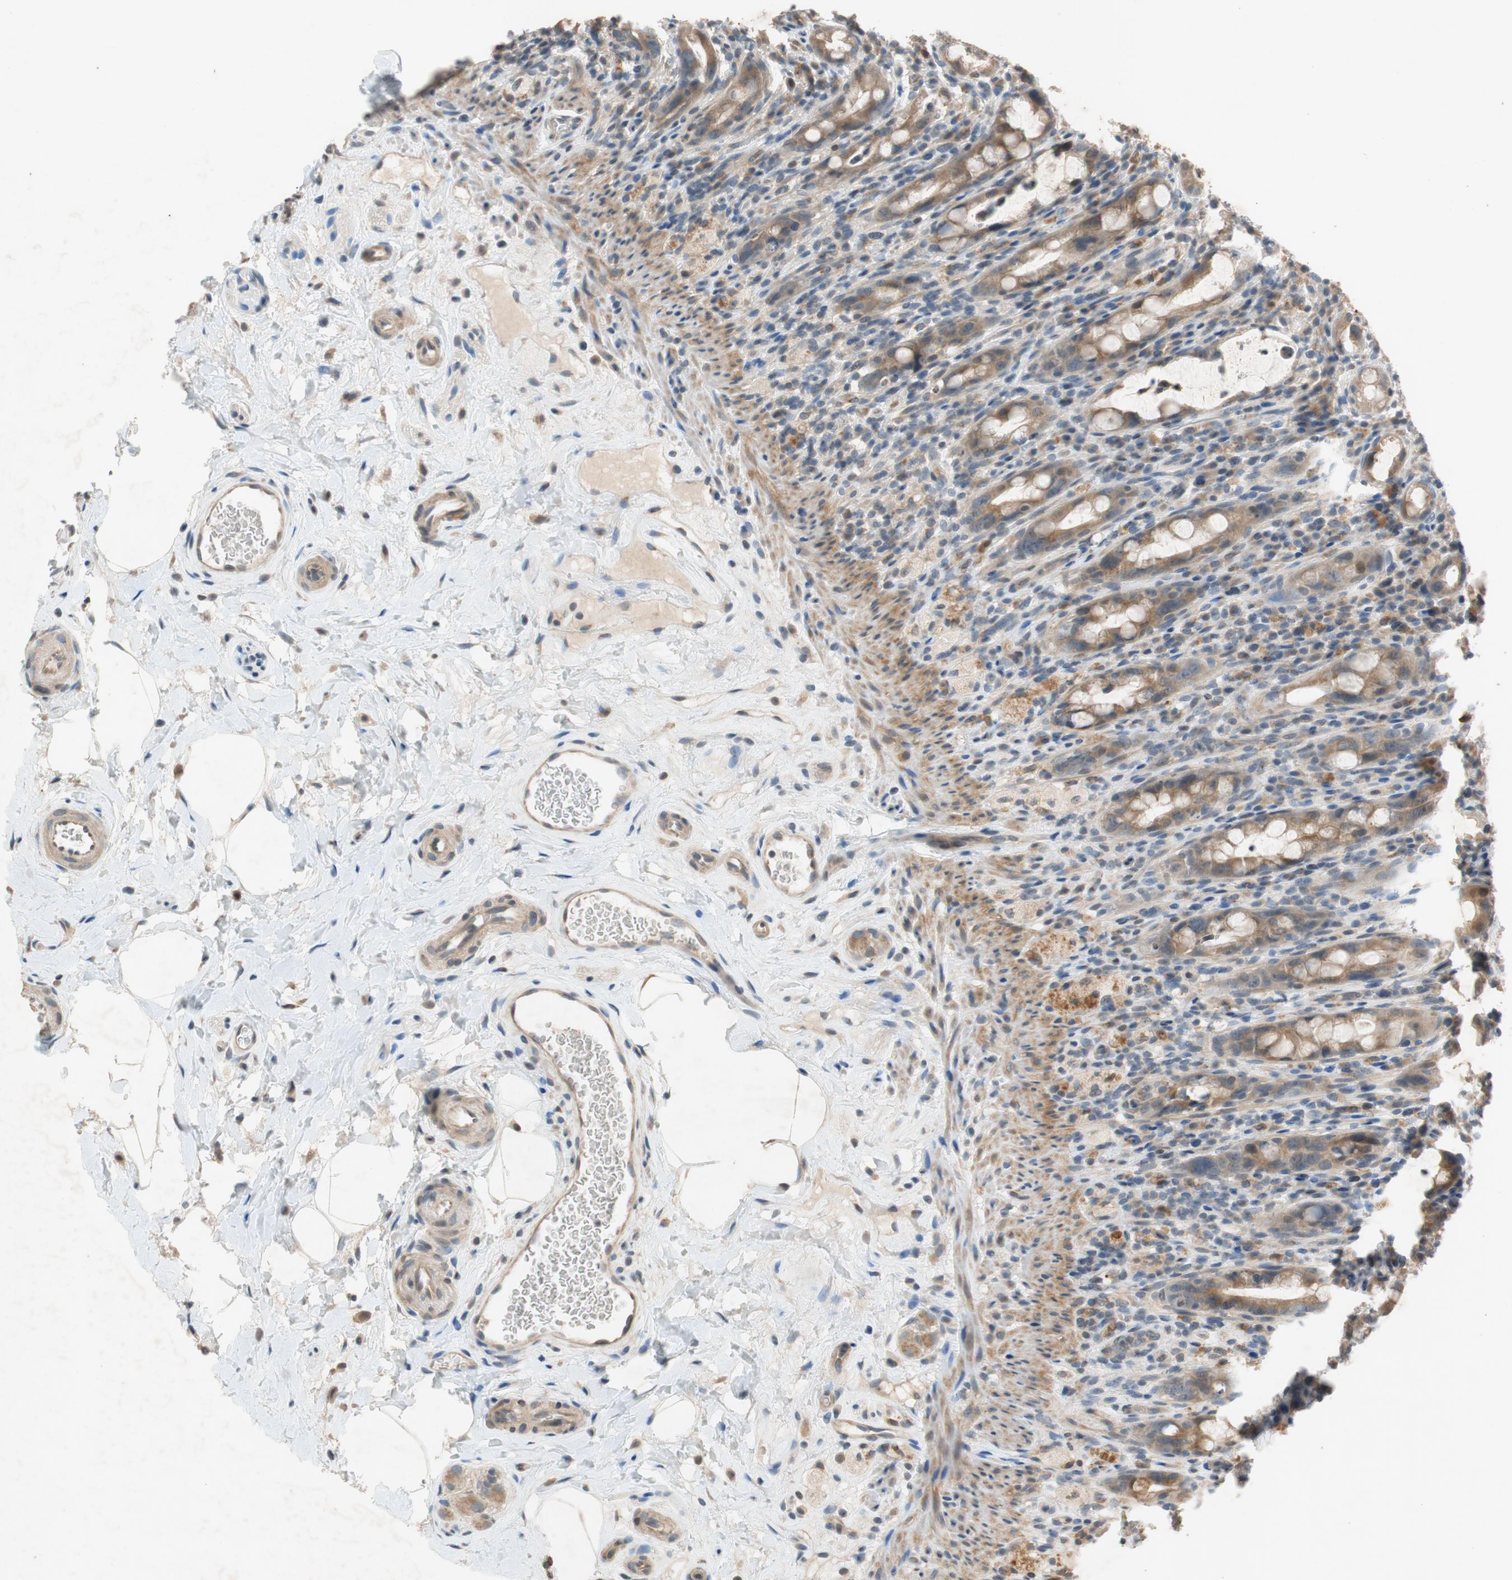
{"staining": {"intensity": "moderate", "quantity": ">75%", "location": "cytoplasmic/membranous"}, "tissue": "rectum", "cell_type": "Glandular cells", "image_type": "normal", "snomed": [{"axis": "morphology", "description": "Normal tissue, NOS"}, {"axis": "topography", "description": "Rectum"}], "caption": "Protein positivity by immunohistochemistry exhibits moderate cytoplasmic/membranous staining in about >75% of glandular cells in normal rectum.", "gene": "ATP2C1", "patient": {"sex": "male", "age": 44}}